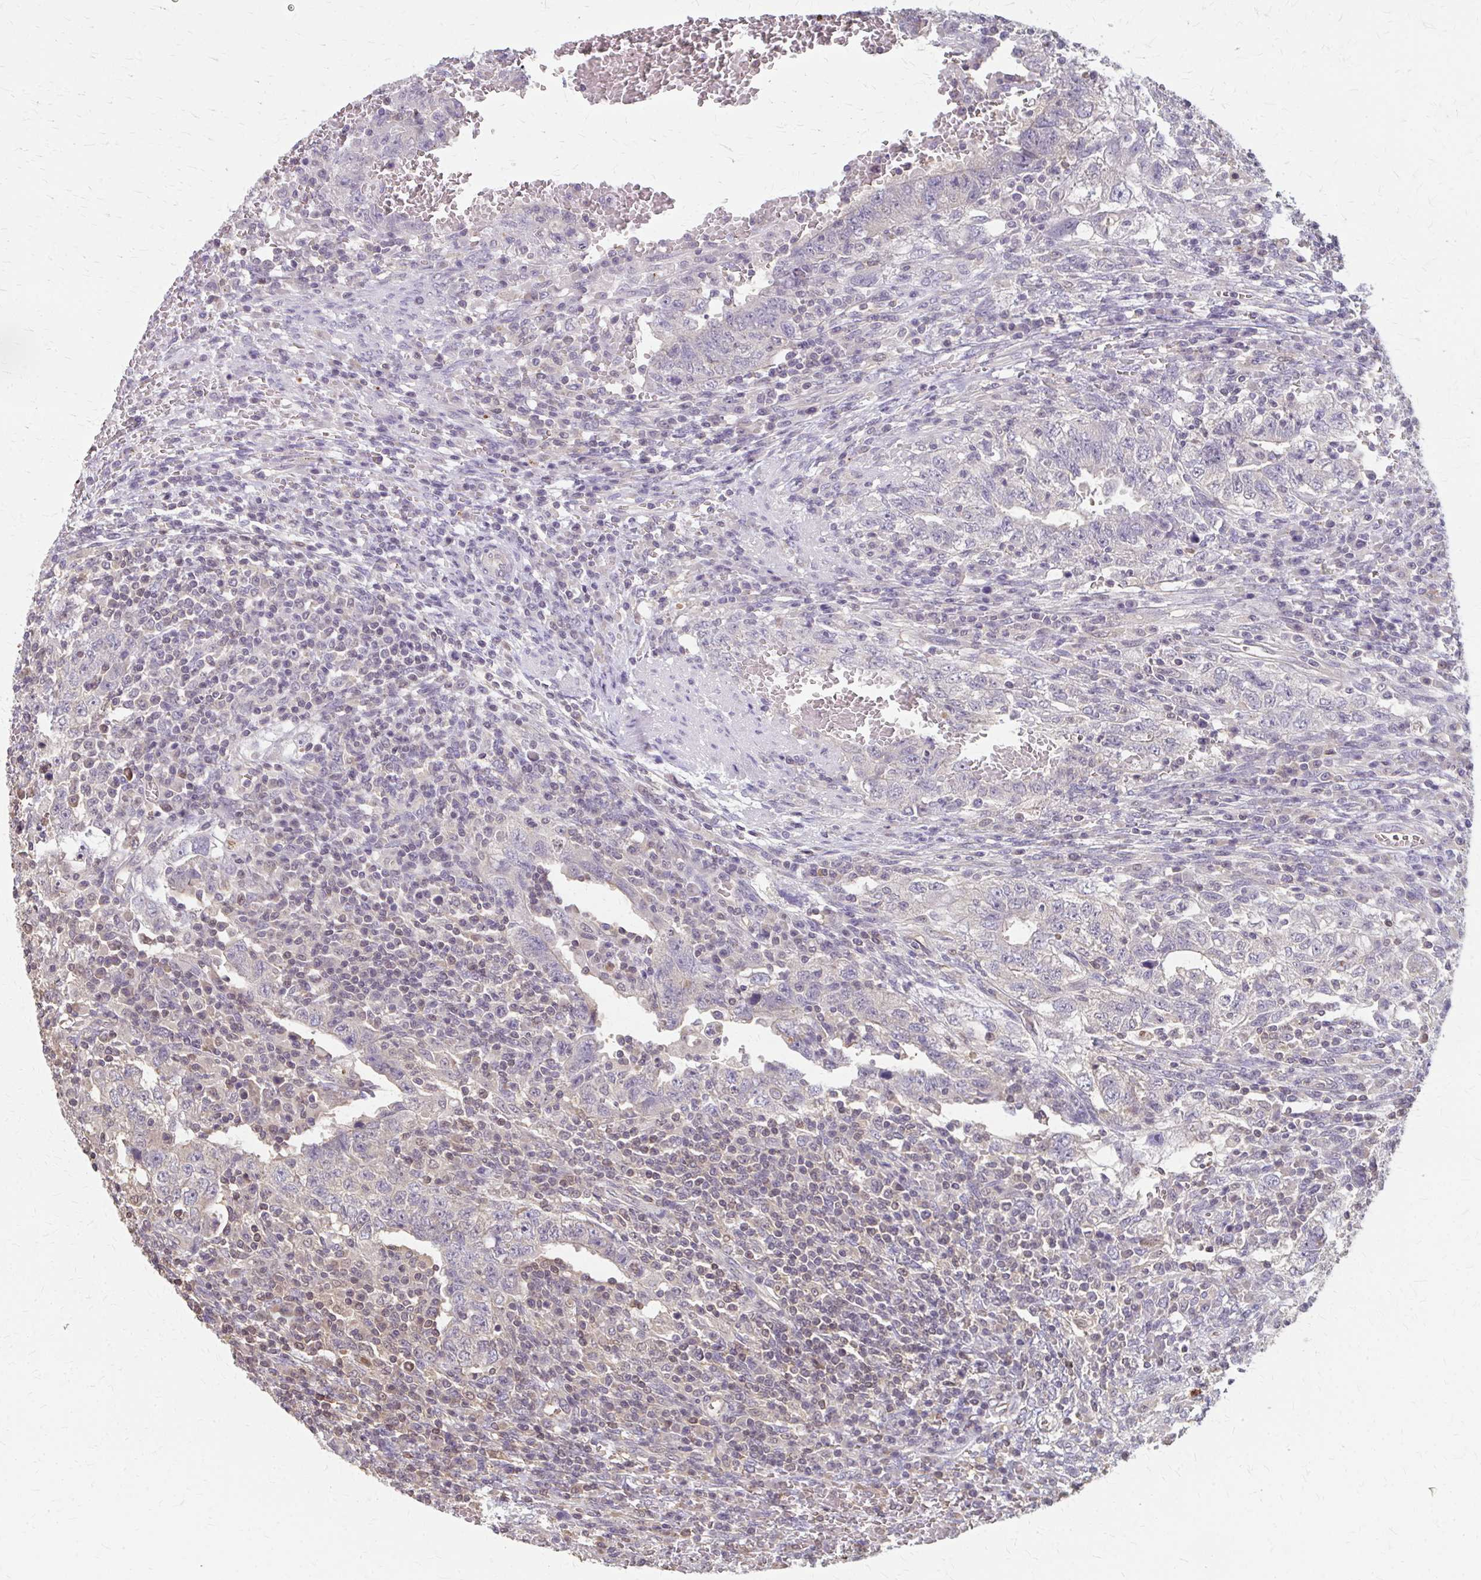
{"staining": {"intensity": "negative", "quantity": "none", "location": "none"}, "tissue": "testis cancer", "cell_type": "Tumor cells", "image_type": "cancer", "snomed": [{"axis": "morphology", "description": "Carcinoma, Embryonal, NOS"}, {"axis": "topography", "description": "Testis"}], "caption": "Immunohistochemistry of human testis embryonal carcinoma displays no expression in tumor cells. The staining is performed using DAB brown chromogen with nuclei counter-stained in using hematoxylin.", "gene": "RABGAP1L", "patient": {"sex": "male", "age": 26}}